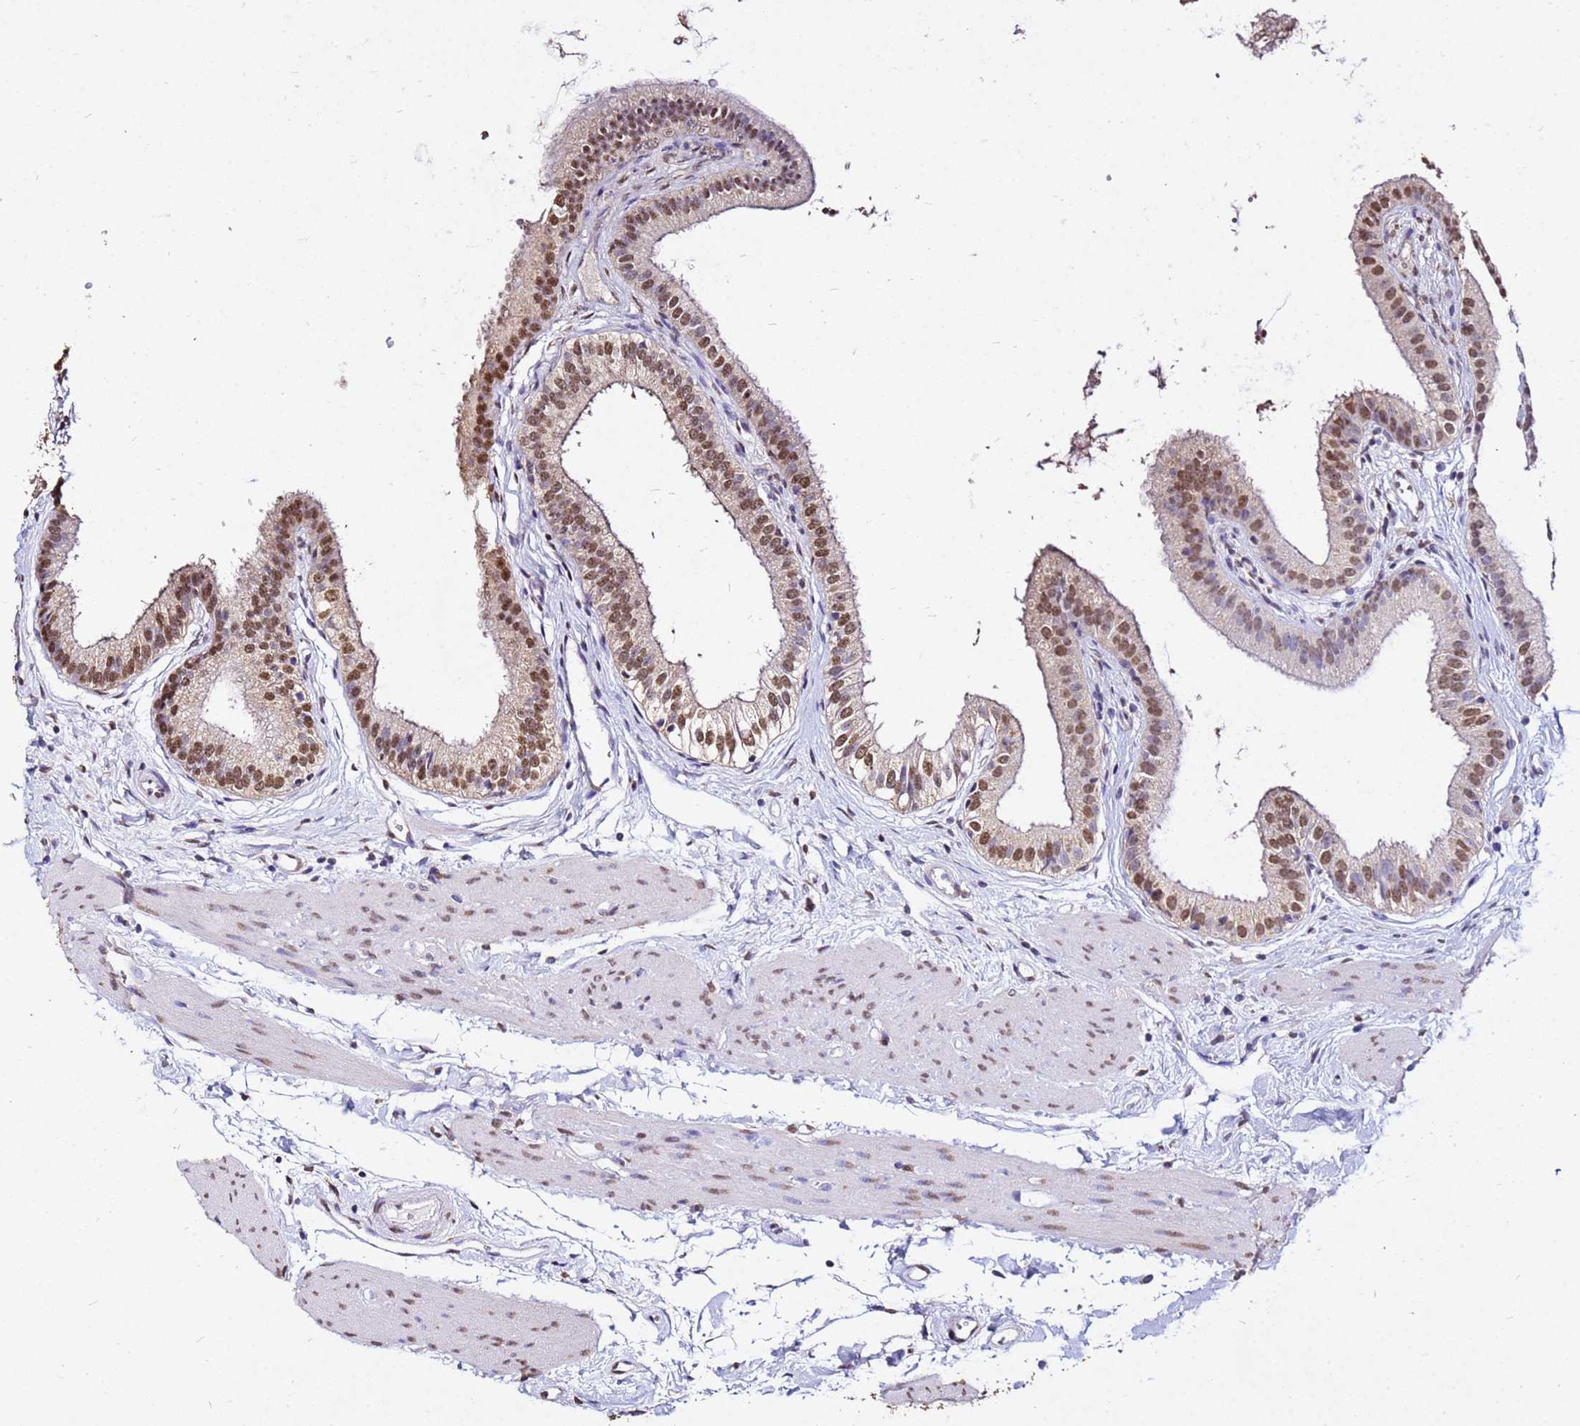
{"staining": {"intensity": "moderate", "quantity": ">75%", "location": "nuclear"}, "tissue": "gallbladder", "cell_type": "Glandular cells", "image_type": "normal", "snomed": [{"axis": "morphology", "description": "Normal tissue, NOS"}, {"axis": "topography", "description": "Gallbladder"}], "caption": "Gallbladder stained for a protein shows moderate nuclear positivity in glandular cells. (DAB (3,3'-diaminobenzidine) IHC, brown staining for protein, blue staining for nuclei).", "gene": "MYOCD", "patient": {"sex": "female", "age": 54}}